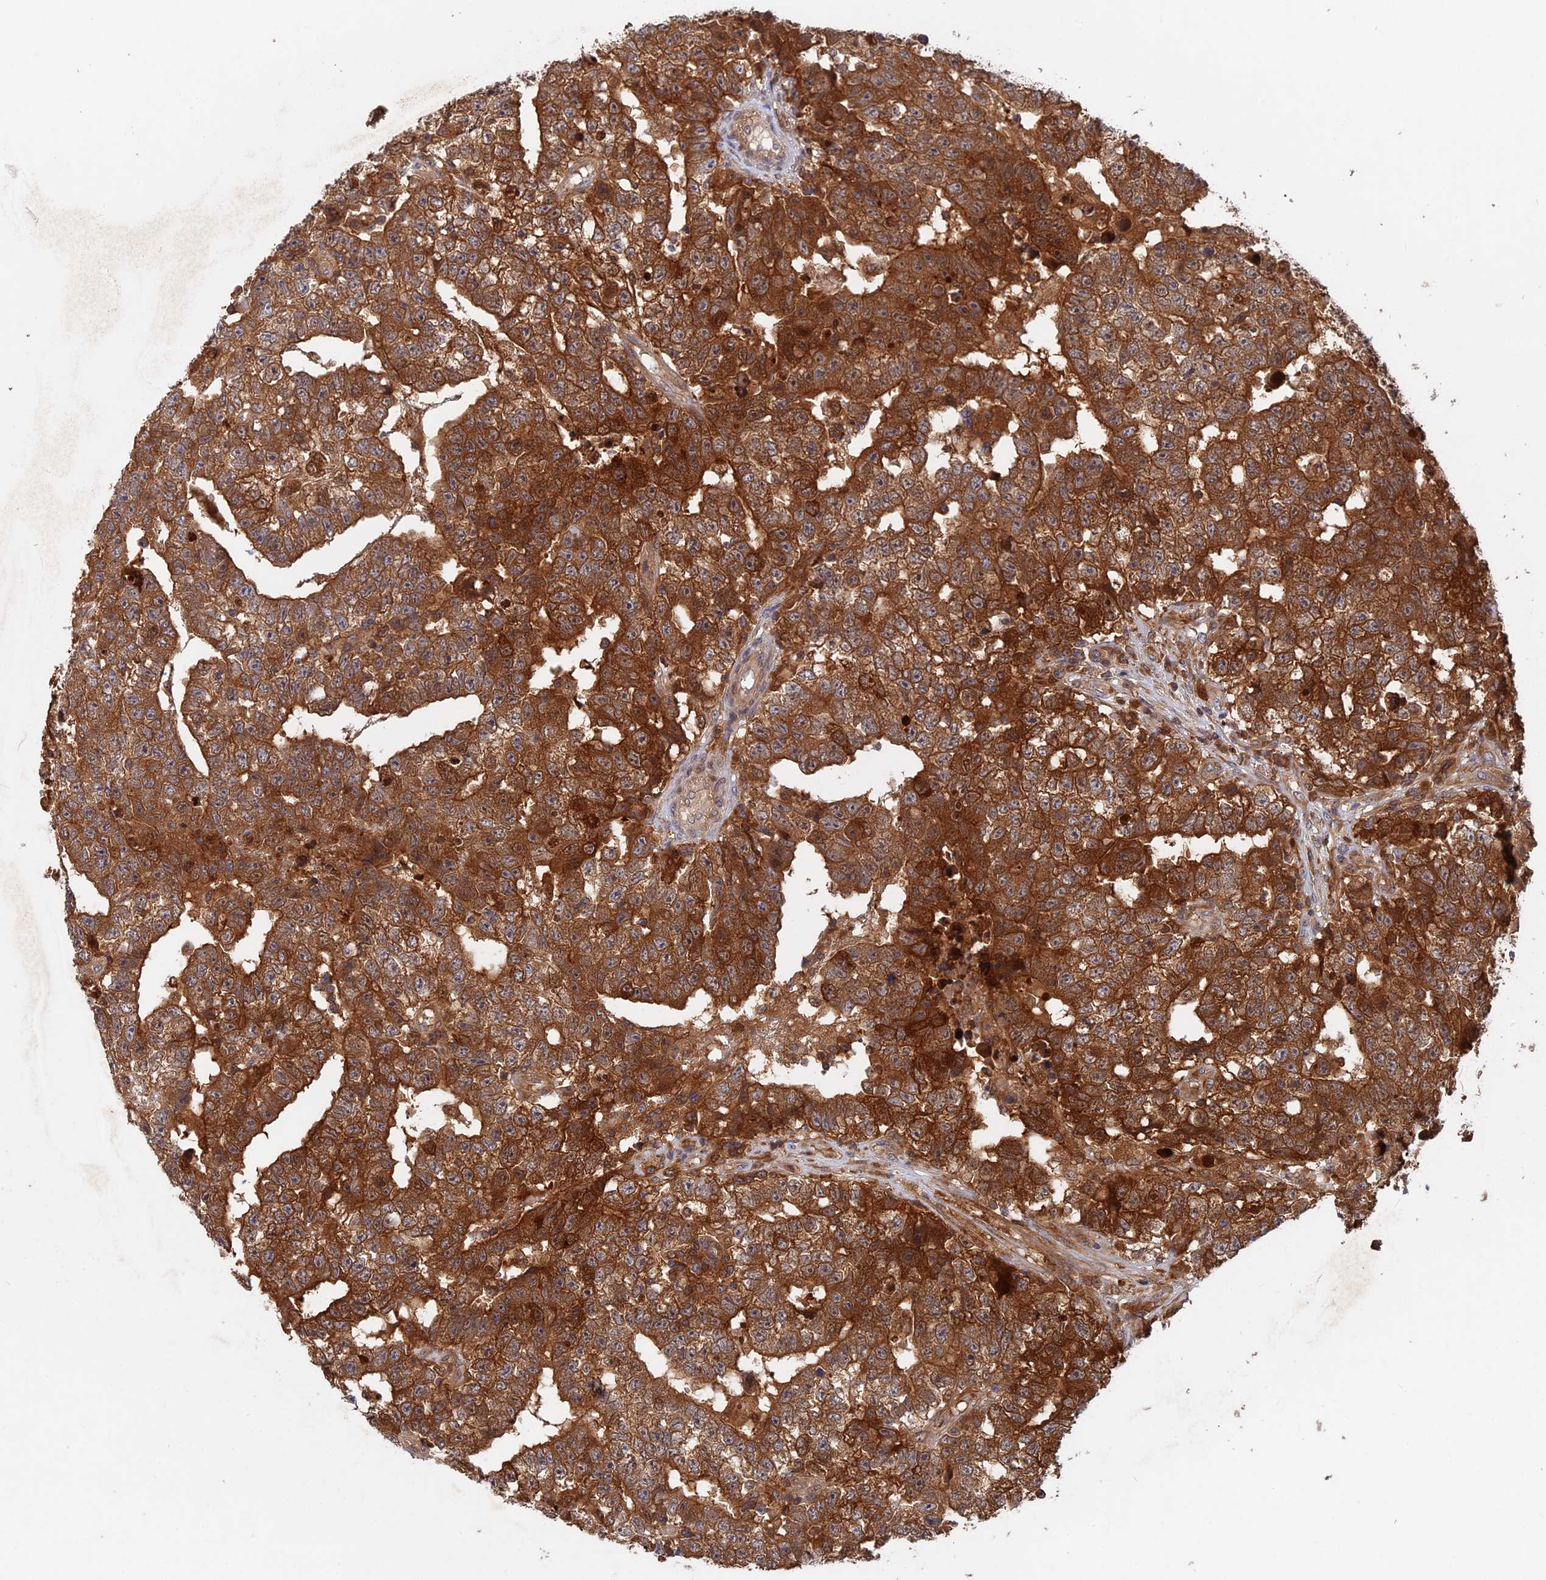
{"staining": {"intensity": "strong", "quantity": ">75%", "location": "cytoplasmic/membranous"}, "tissue": "testis cancer", "cell_type": "Tumor cells", "image_type": "cancer", "snomed": [{"axis": "morphology", "description": "Carcinoma, Embryonal, NOS"}, {"axis": "topography", "description": "Testis"}], "caption": "Tumor cells display high levels of strong cytoplasmic/membranous positivity in approximately >75% of cells in testis embryonal carcinoma.", "gene": "BLVRA", "patient": {"sex": "male", "age": 25}}